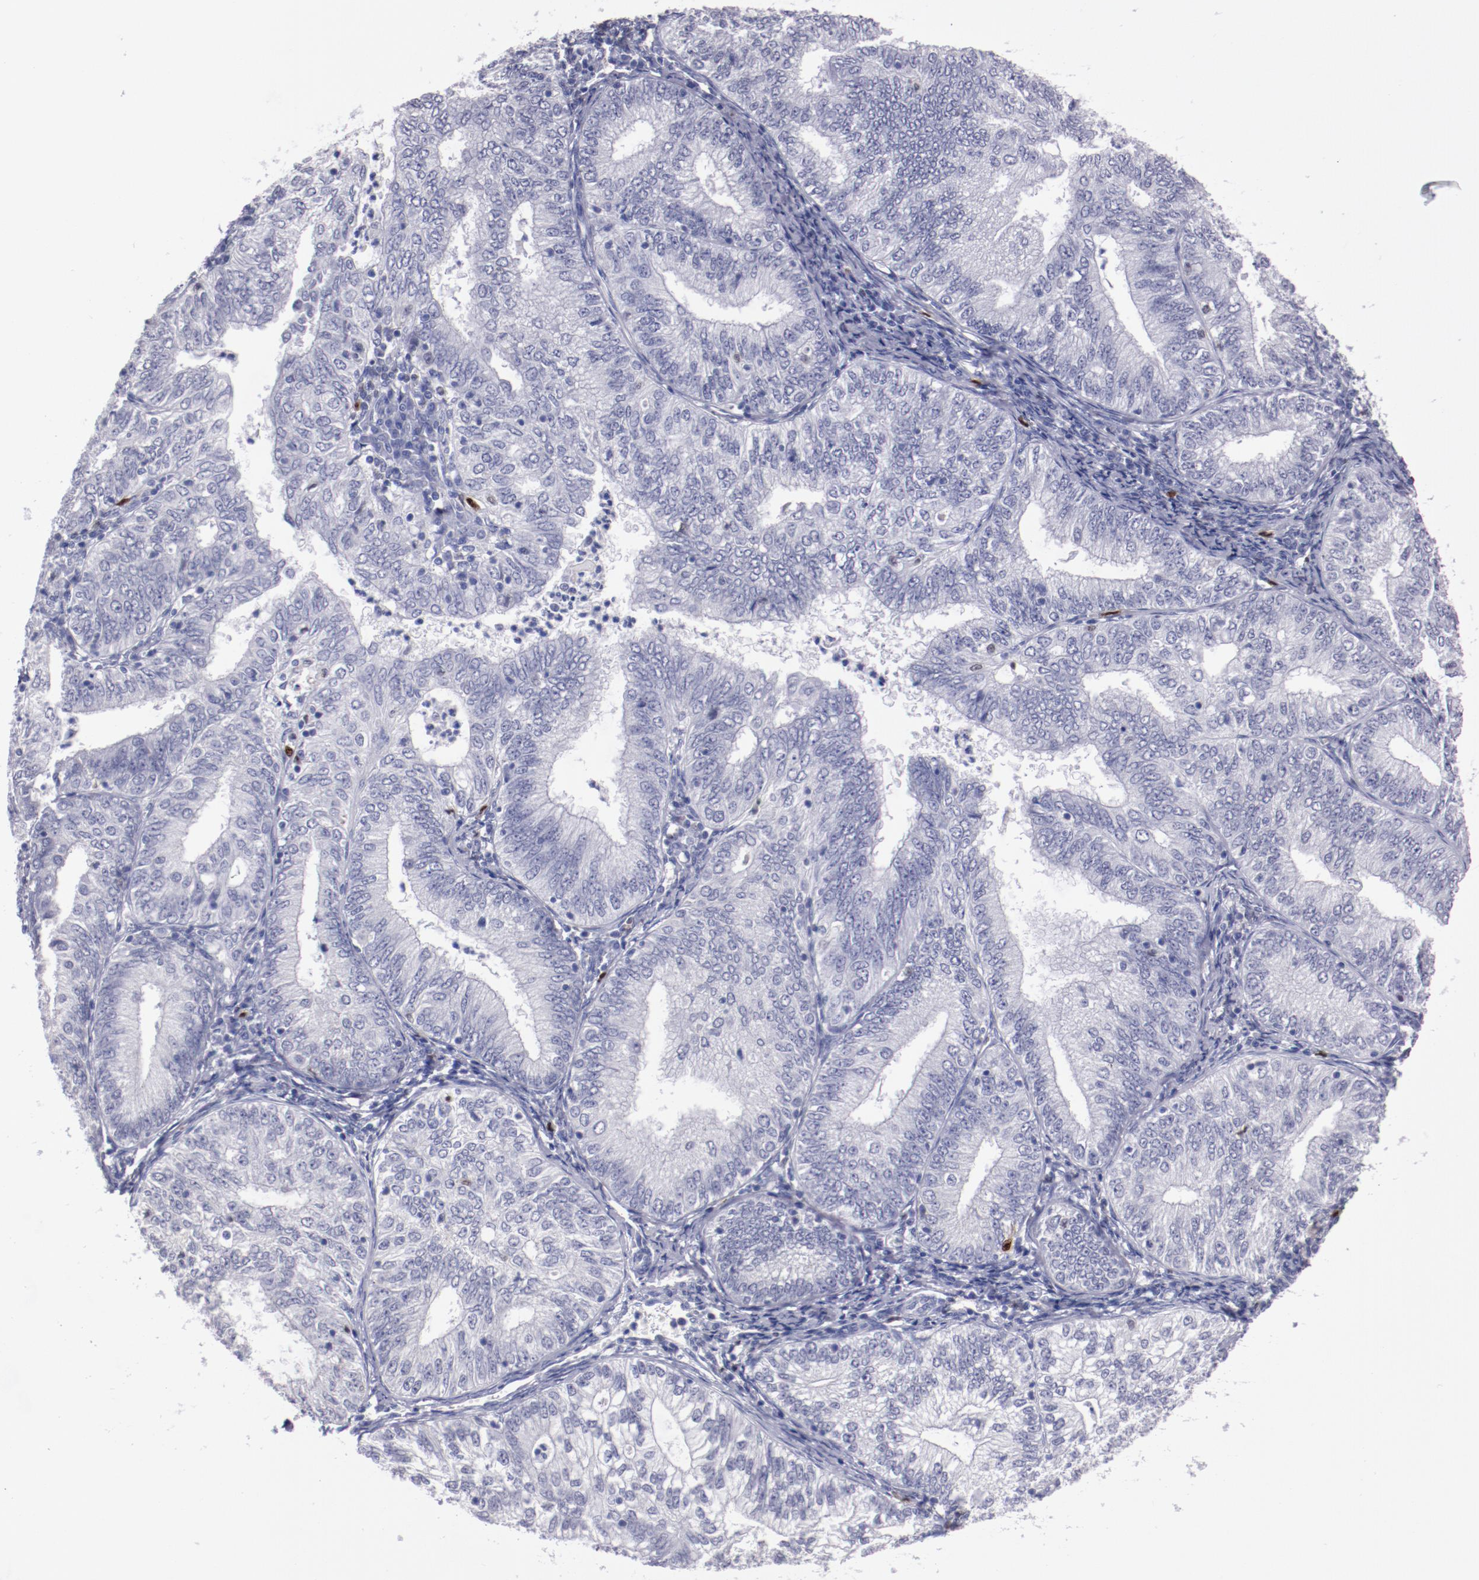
{"staining": {"intensity": "negative", "quantity": "none", "location": "none"}, "tissue": "endometrial cancer", "cell_type": "Tumor cells", "image_type": "cancer", "snomed": [{"axis": "morphology", "description": "Adenocarcinoma, NOS"}, {"axis": "topography", "description": "Endometrium"}], "caption": "Immunohistochemistry (IHC) micrograph of neoplastic tissue: human endometrial cancer (adenocarcinoma) stained with DAB (3,3'-diaminobenzidine) reveals no significant protein staining in tumor cells.", "gene": "IRF8", "patient": {"sex": "female", "age": 69}}